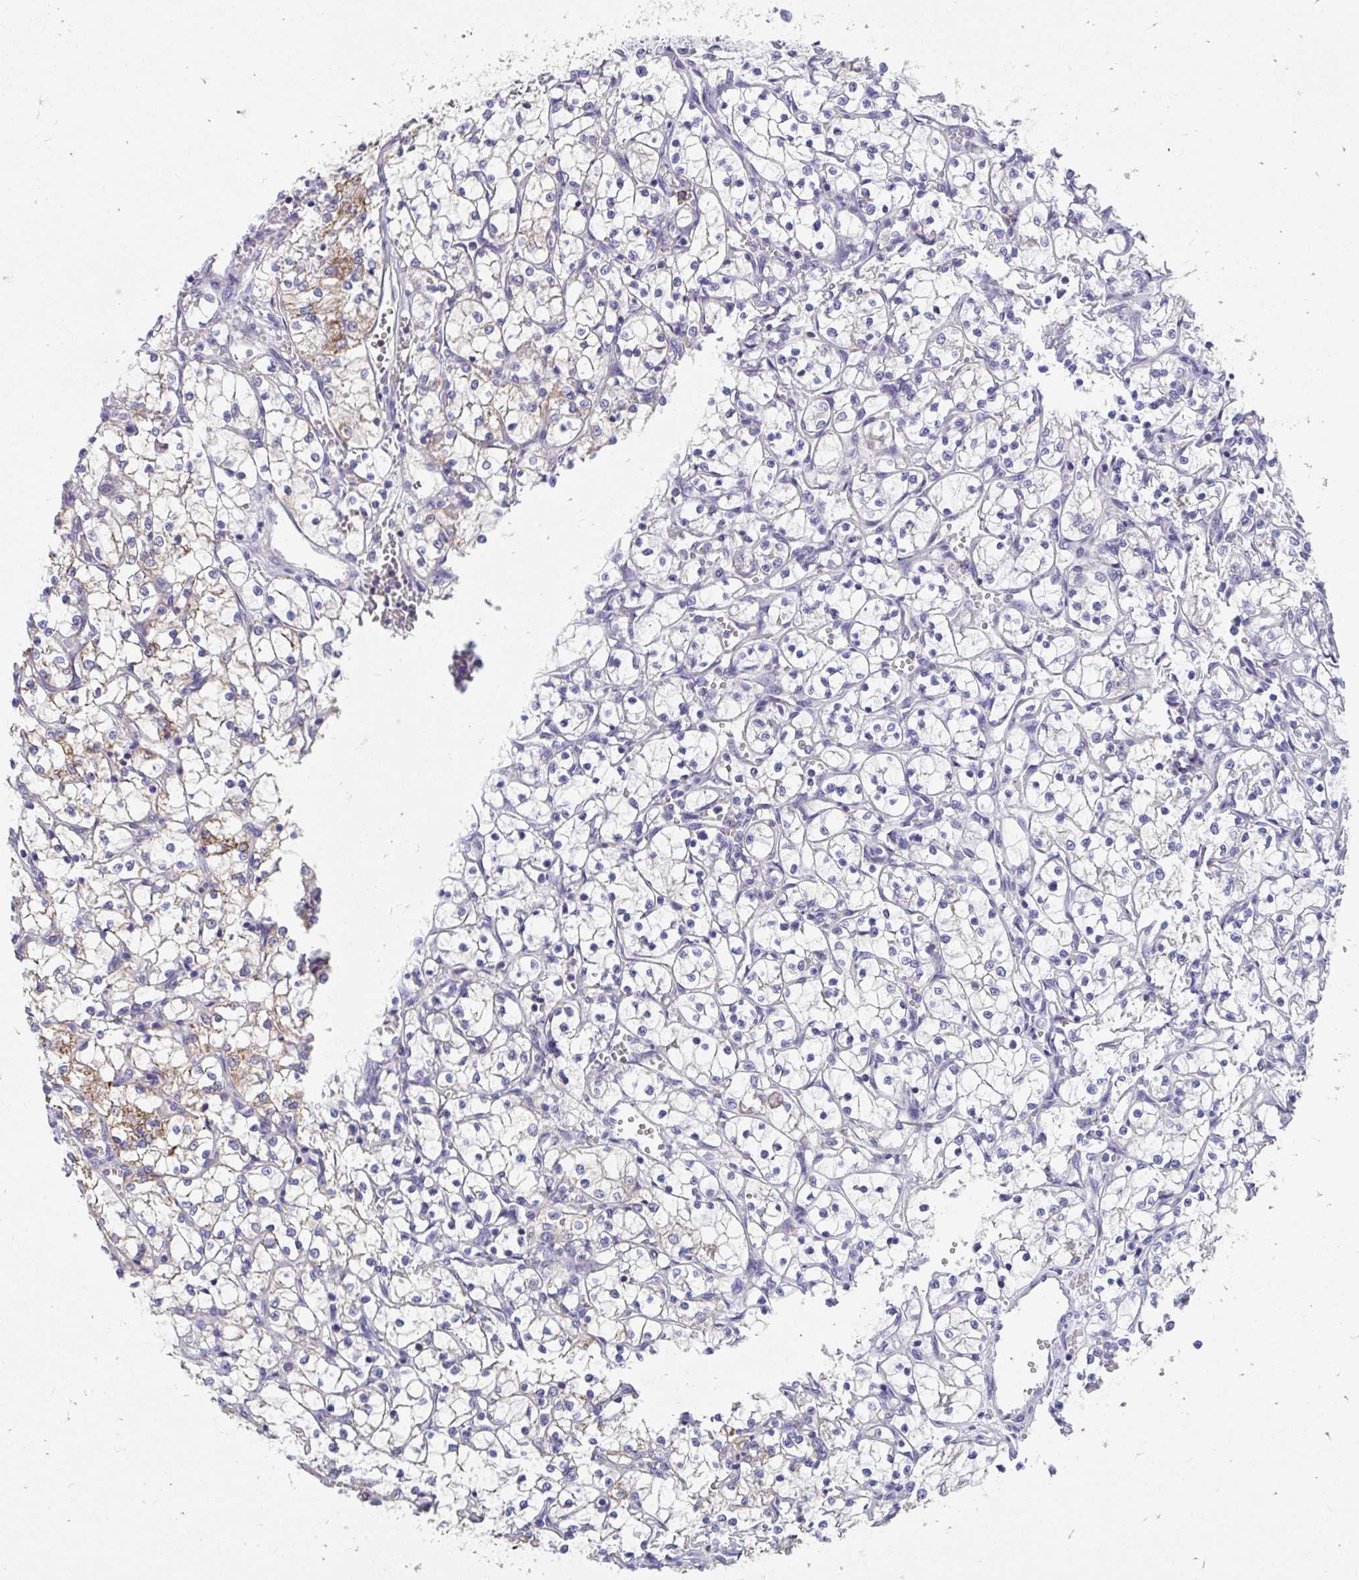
{"staining": {"intensity": "moderate", "quantity": "25%-75%", "location": "cytoplasmic/membranous"}, "tissue": "renal cancer", "cell_type": "Tumor cells", "image_type": "cancer", "snomed": [{"axis": "morphology", "description": "Adenocarcinoma, NOS"}, {"axis": "topography", "description": "Kidney"}], "caption": "Renal cancer was stained to show a protein in brown. There is medium levels of moderate cytoplasmic/membranous expression in approximately 25%-75% of tumor cells.", "gene": "FHIP1B", "patient": {"sex": "female", "age": 69}}